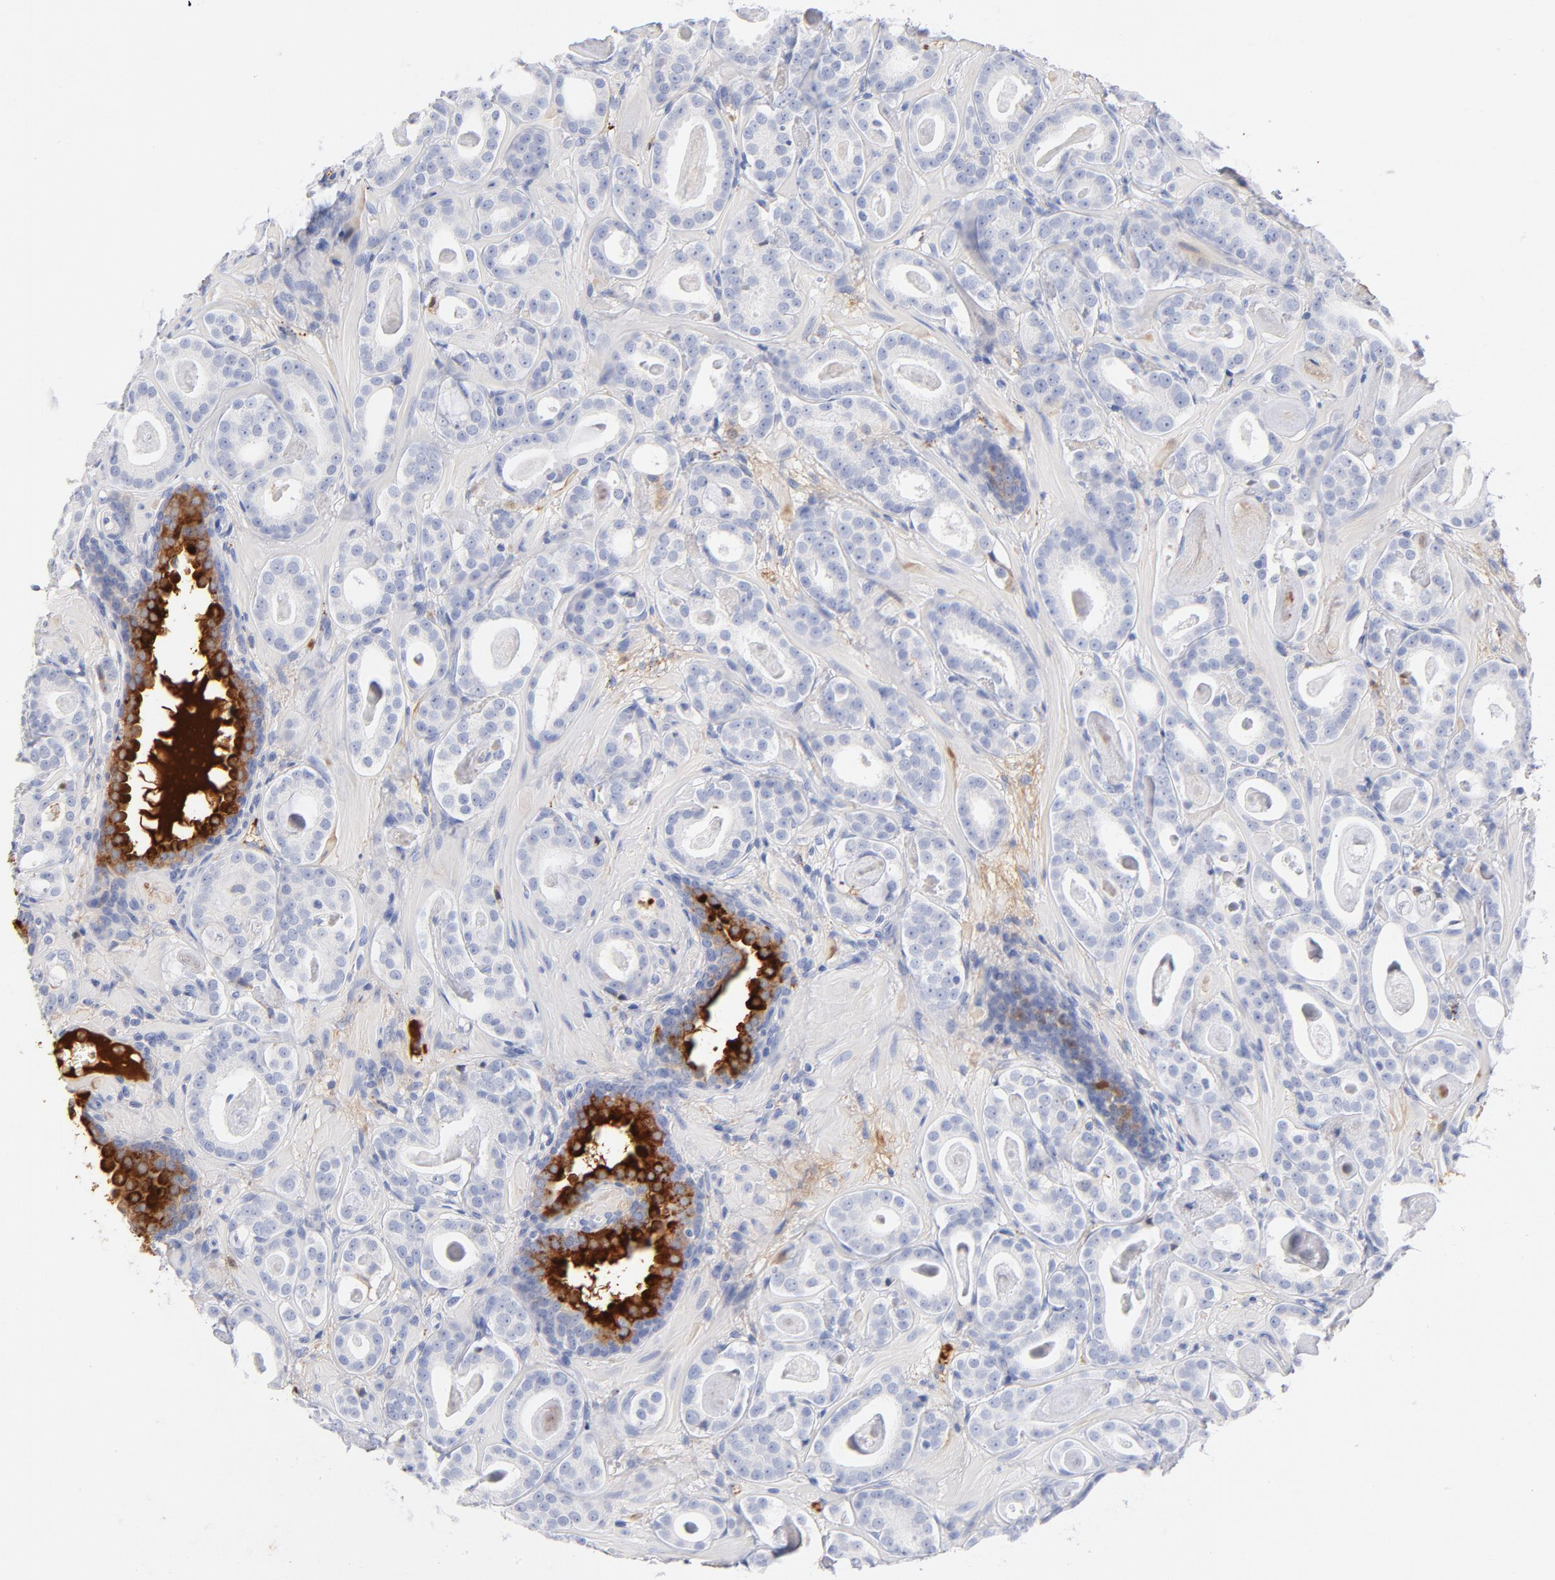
{"staining": {"intensity": "negative", "quantity": "none", "location": "none"}, "tissue": "prostate cancer", "cell_type": "Tumor cells", "image_type": "cancer", "snomed": [{"axis": "morphology", "description": "Adenocarcinoma, Low grade"}, {"axis": "topography", "description": "Prostate"}], "caption": "Protein analysis of prostate adenocarcinoma (low-grade) demonstrates no significant expression in tumor cells.", "gene": "C3", "patient": {"sex": "male", "age": 57}}